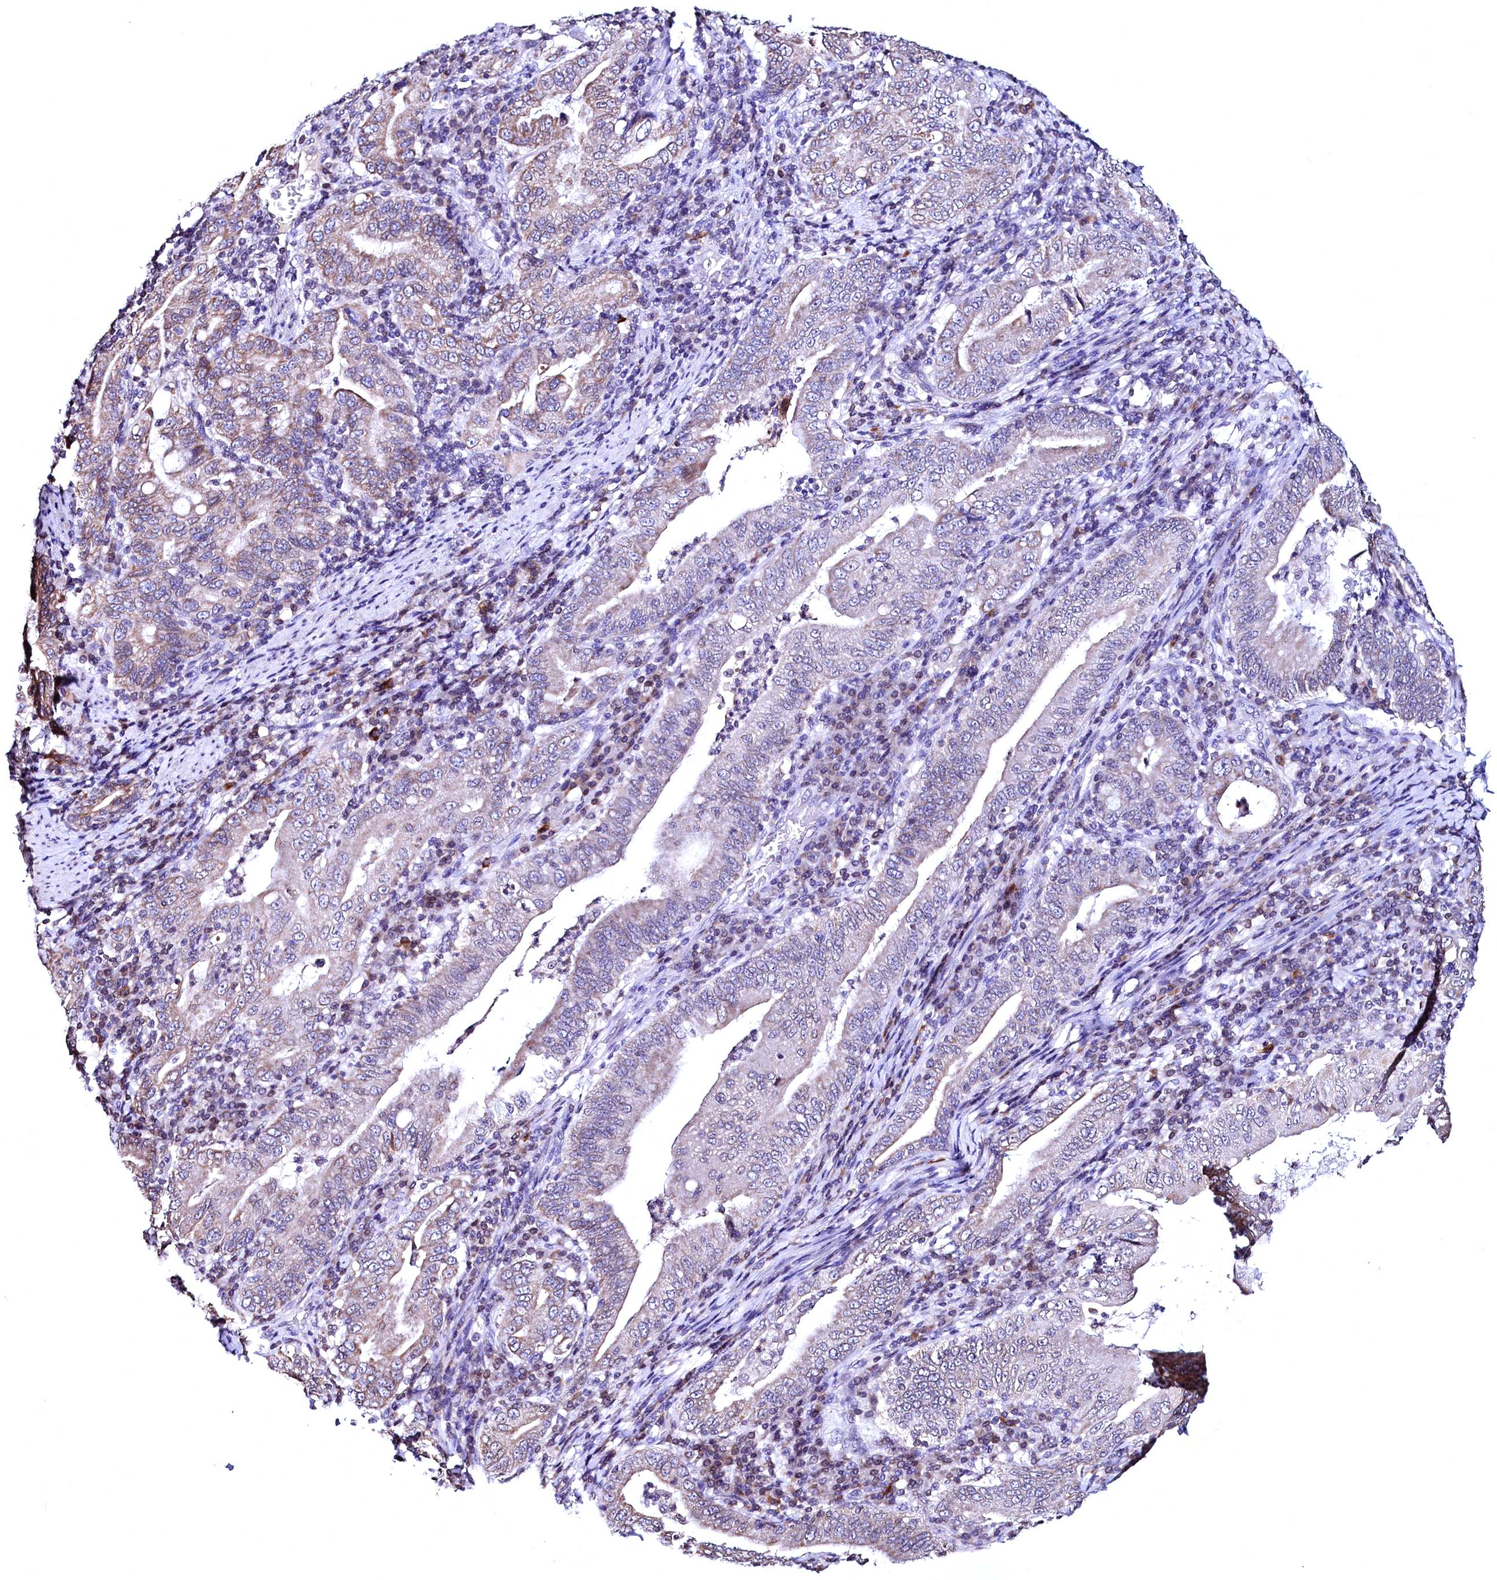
{"staining": {"intensity": "weak", "quantity": "25%-75%", "location": "cytoplasmic/membranous"}, "tissue": "stomach cancer", "cell_type": "Tumor cells", "image_type": "cancer", "snomed": [{"axis": "morphology", "description": "Normal tissue, NOS"}, {"axis": "morphology", "description": "Adenocarcinoma, NOS"}, {"axis": "topography", "description": "Esophagus"}, {"axis": "topography", "description": "Stomach, upper"}, {"axis": "topography", "description": "Peripheral nerve tissue"}], "caption": "A low amount of weak cytoplasmic/membranous staining is seen in about 25%-75% of tumor cells in adenocarcinoma (stomach) tissue. The protein is shown in brown color, while the nuclei are stained blue.", "gene": "HAND1", "patient": {"sex": "male", "age": 62}}